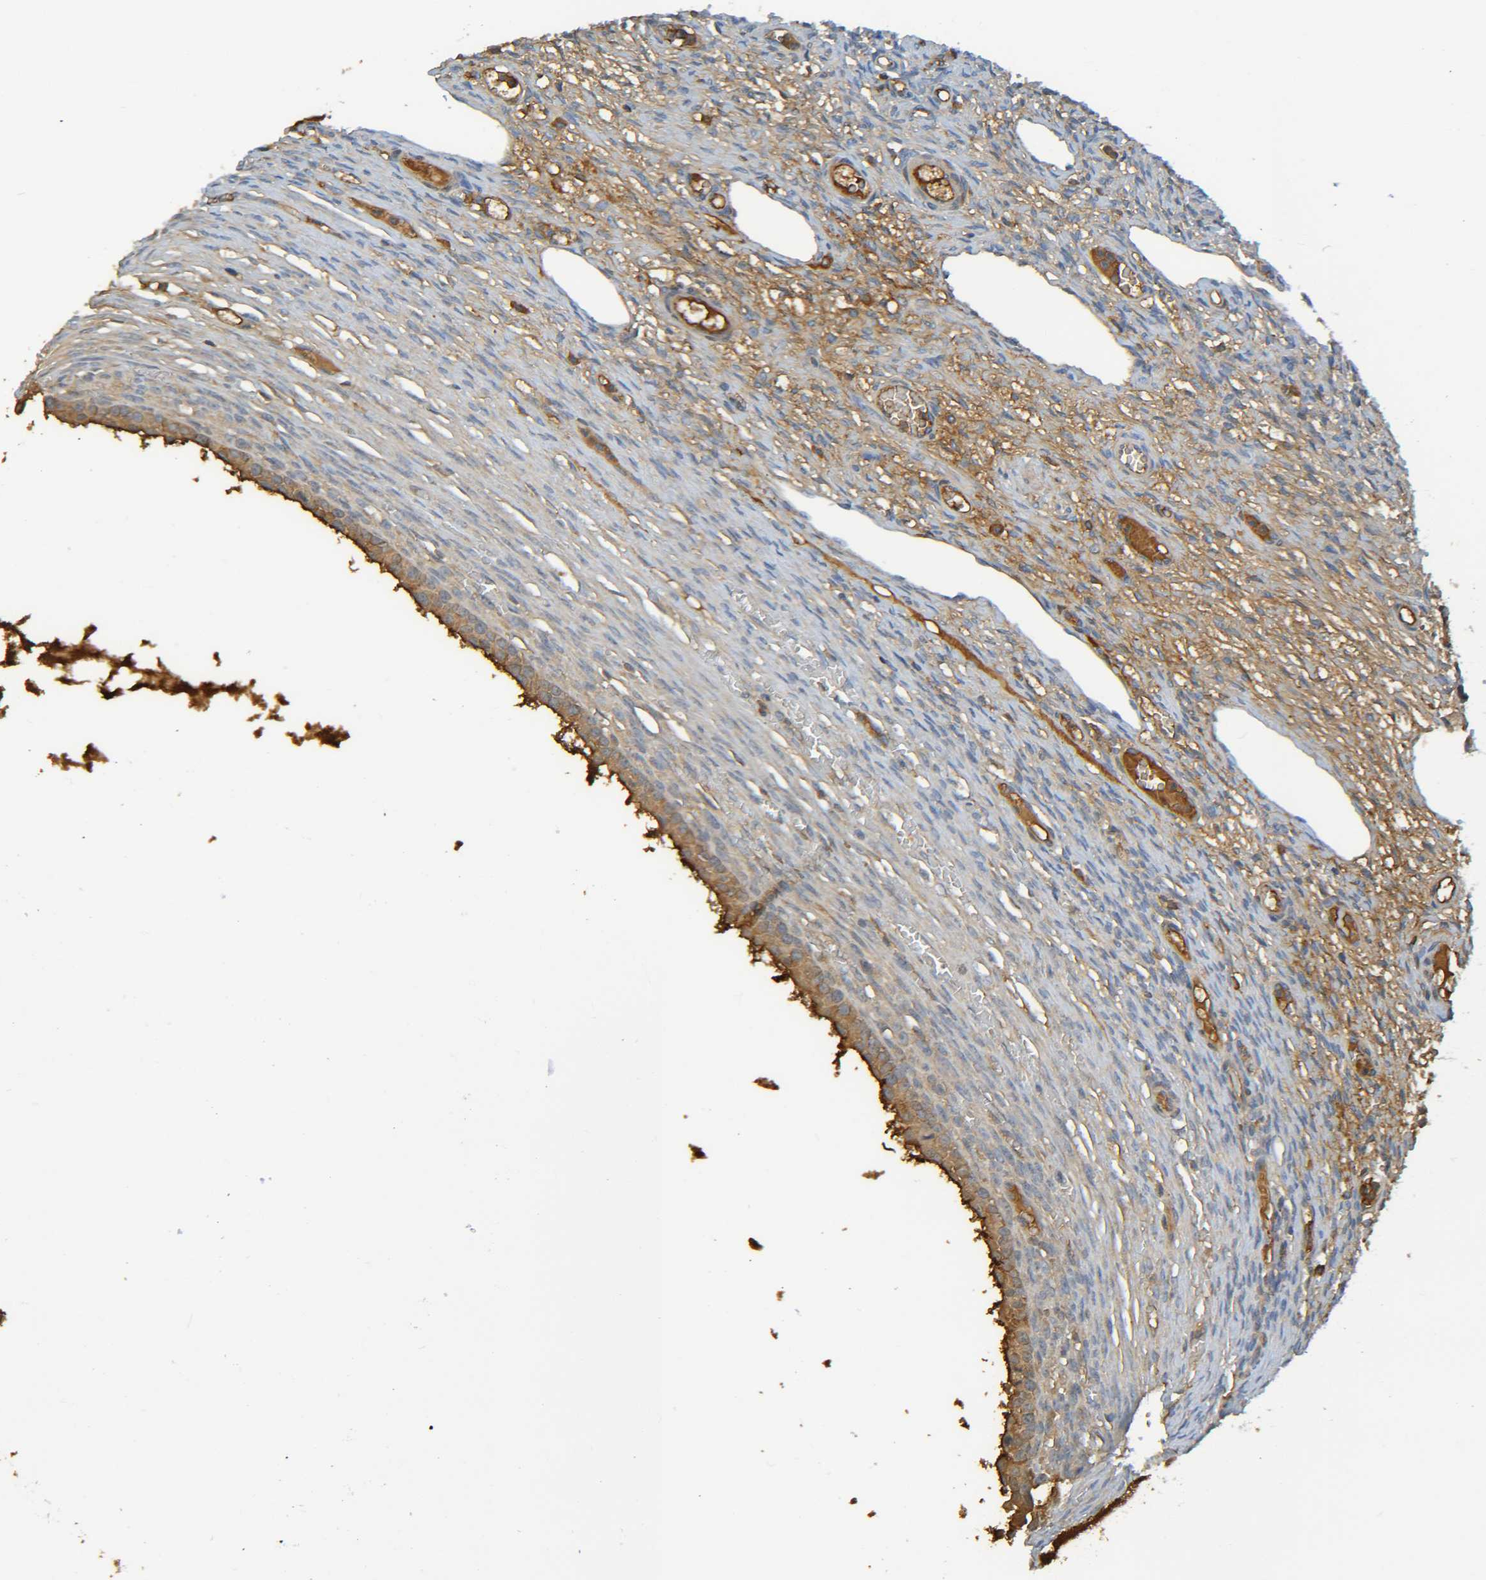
{"staining": {"intensity": "negative", "quantity": "none", "location": "none"}, "tissue": "ovary", "cell_type": "Follicle cells", "image_type": "normal", "snomed": [{"axis": "morphology", "description": "Normal tissue, NOS"}, {"axis": "topography", "description": "Ovary"}], "caption": "Image shows no protein positivity in follicle cells of benign ovary.", "gene": "C1QA", "patient": {"sex": "female", "age": 33}}